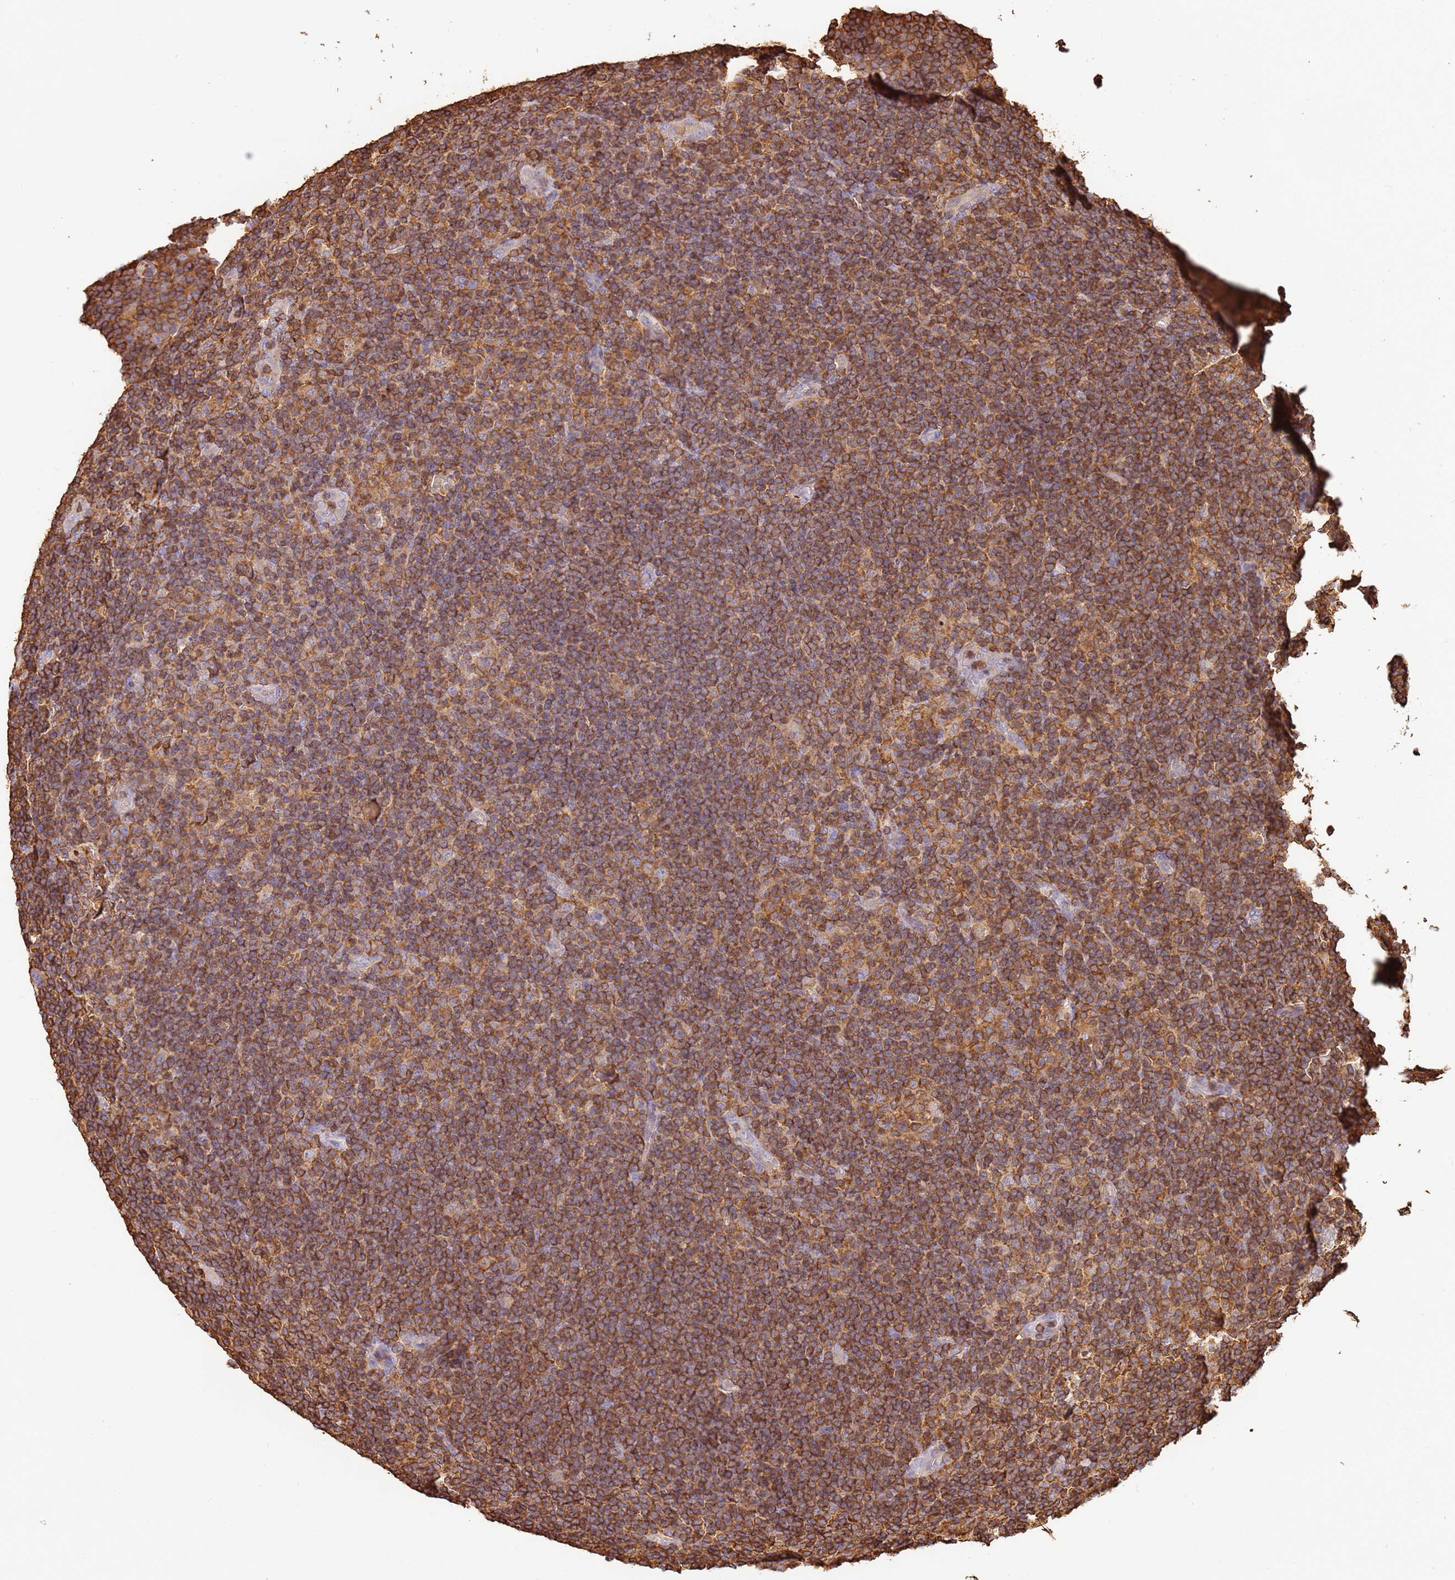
{"staining": {"intensity": "moderate", "quantity": ">75%", "location": "cytoplasmic/membranous"}, "tissue": "lymphoma", "cell_type": "Tumor cells", "image_type": "cancer", "snomed": [{"axis": "morphology", "description": "Hodgkin's disease, NOS"}, {"axis": "topography", "description": "Lymph node"}], "caption": "A micrograph showing moderate cytoplasmic/membranous positivity in approximately >75% of tumor cells in lymphoma, as visualized by brown immunohistochemical staining.", "gene": "OR6P1", "patient": {"sex": "female", "age": 57}}